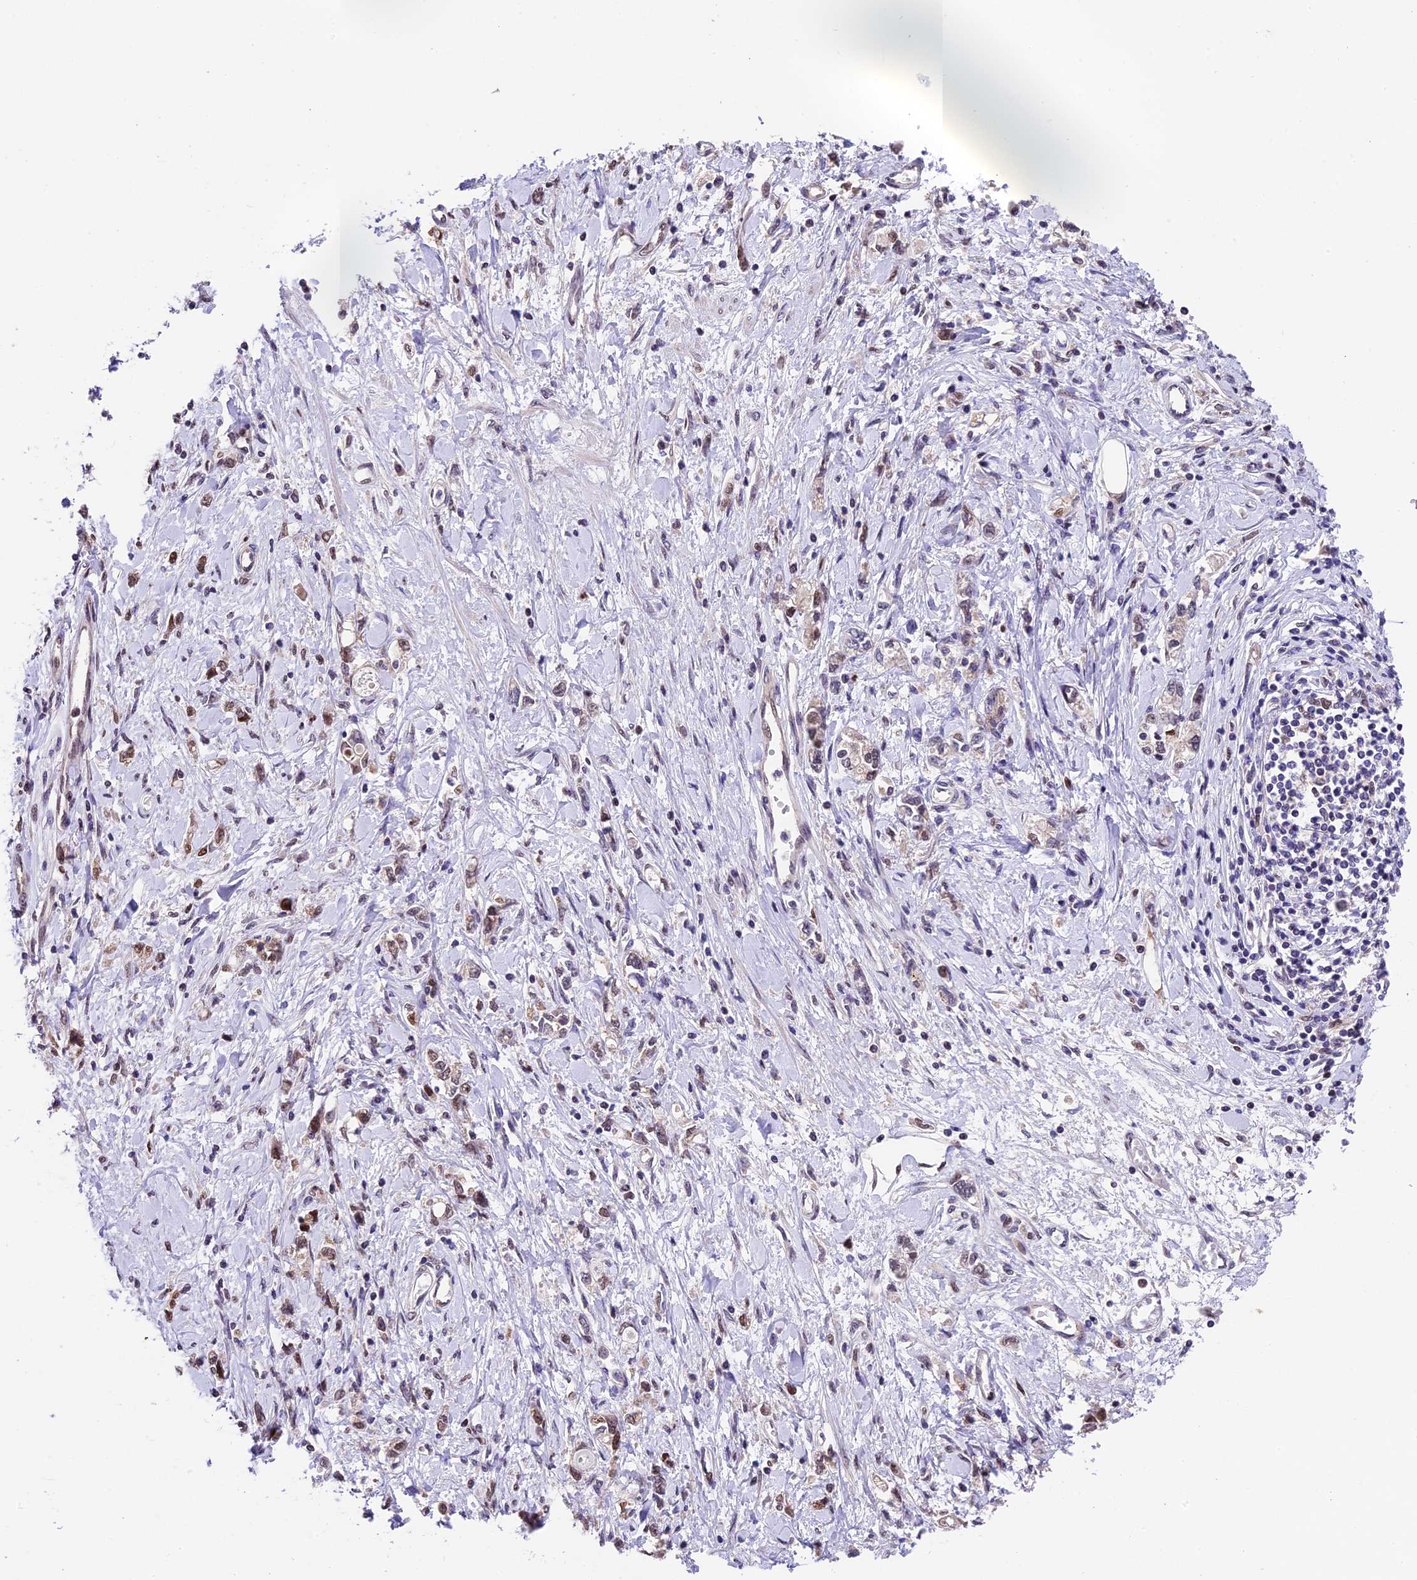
{"staining": {"intensity": "weak", "quantity": ">75%", "location": "nuclear"}, "tissue": "stomach cancer", "cell_type": "Tumor cells", "image_type": "cancer", "snomed": [{"axis": "morphology", "description": "Adenocarcinoma, NOS"}, {"axis": "topography", "description": "Stomach"}], "caption": "Adenocarcinoma (stomach) stained for a protein exhibits weak nuclear positivity in tumor cells. The staining was performed using DAB to visualize the protein expression in brown, while the nuclei were stained in blue with hematoxylin (Magnification: 20x).", "gene": "CCSER1", "patient": {"sex": "female", "age": 76}}